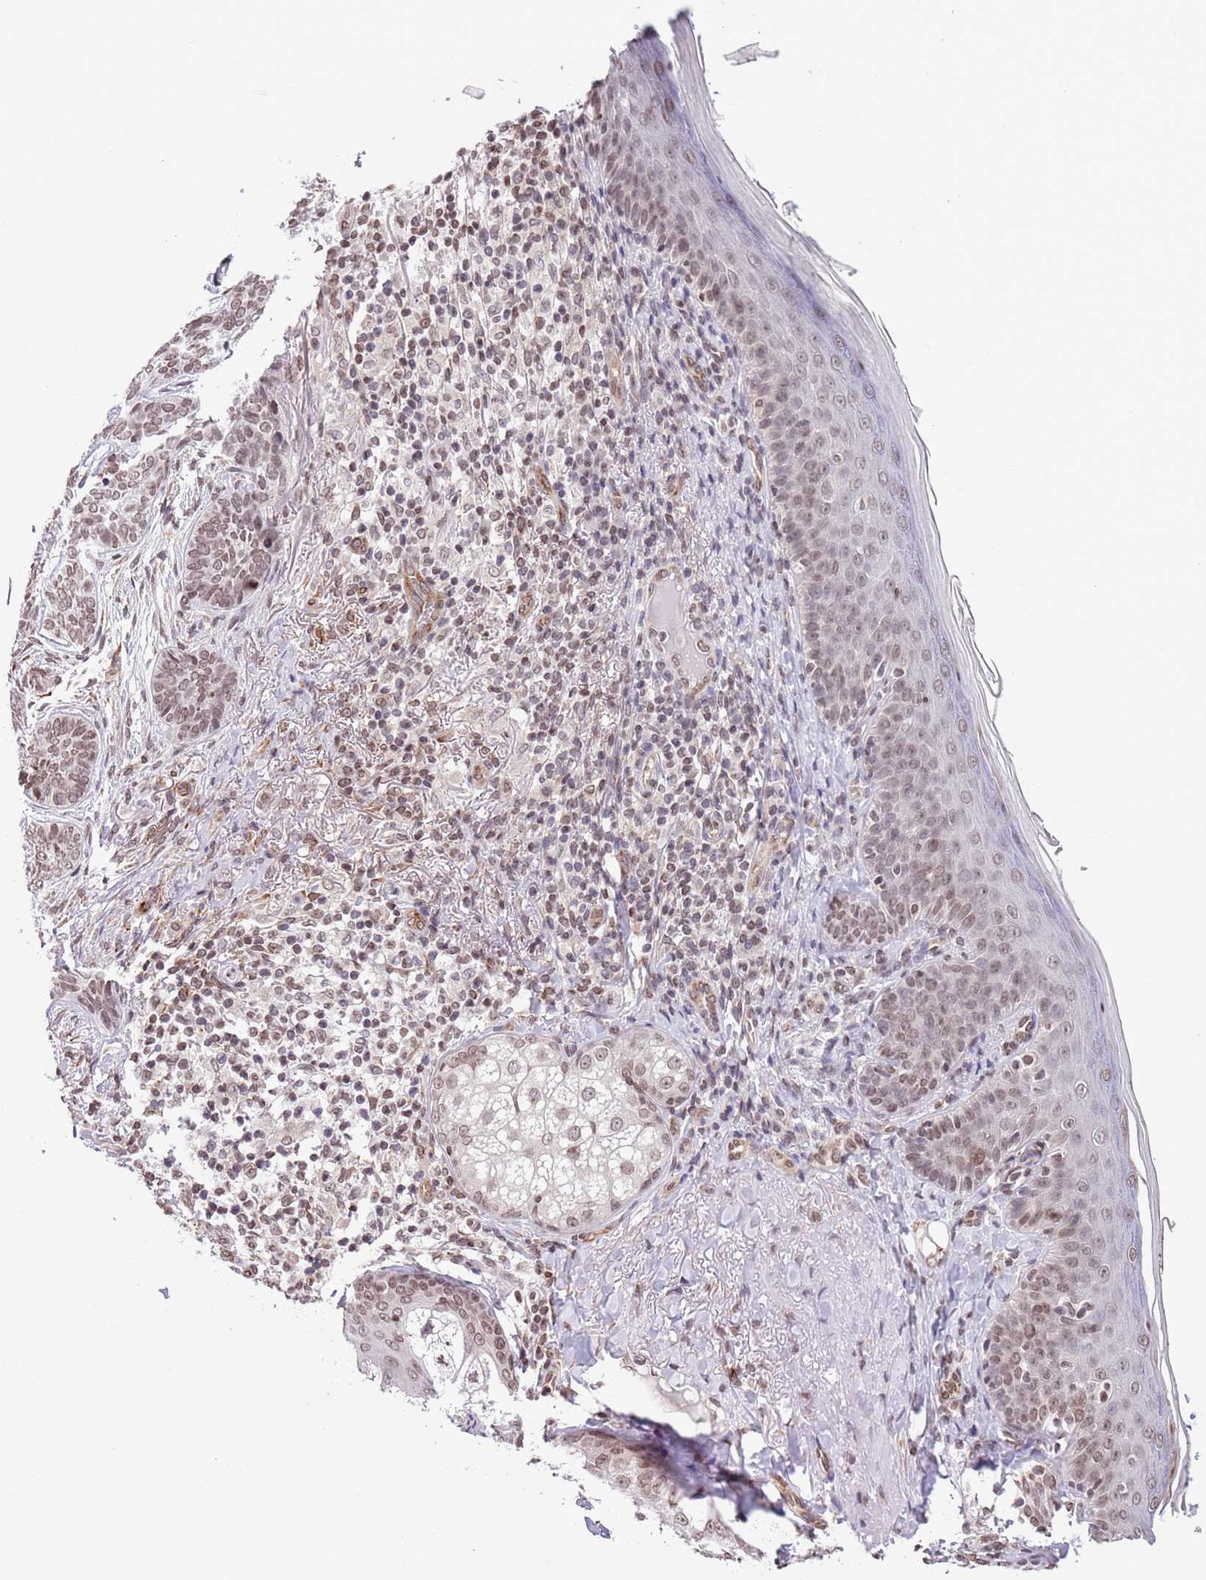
{"staining": {"intensity": "weak", "quantity": ">75%", "location": "nuclear"}, "tissue": "skin", "cell_type": "Fibroblasts", "image_type": "normal", "snomed": [{"axis": "morphology", "description": "Normal tissue, NOS"}, {"axis": "topography", "description": "Skin"}], "caption": "A low amount of weak nuclear positivity is seen in approximately >75% of fibroblasts in unremarkable skin. The staining is performed using DAB (3,3'-diaminobenzidine) brown chromogen to label protein expression. The nuclei are counter-stained blue using hematoxylin.", "gene": "NRIP1", "patient": {"sex": "male", "age": 57}}